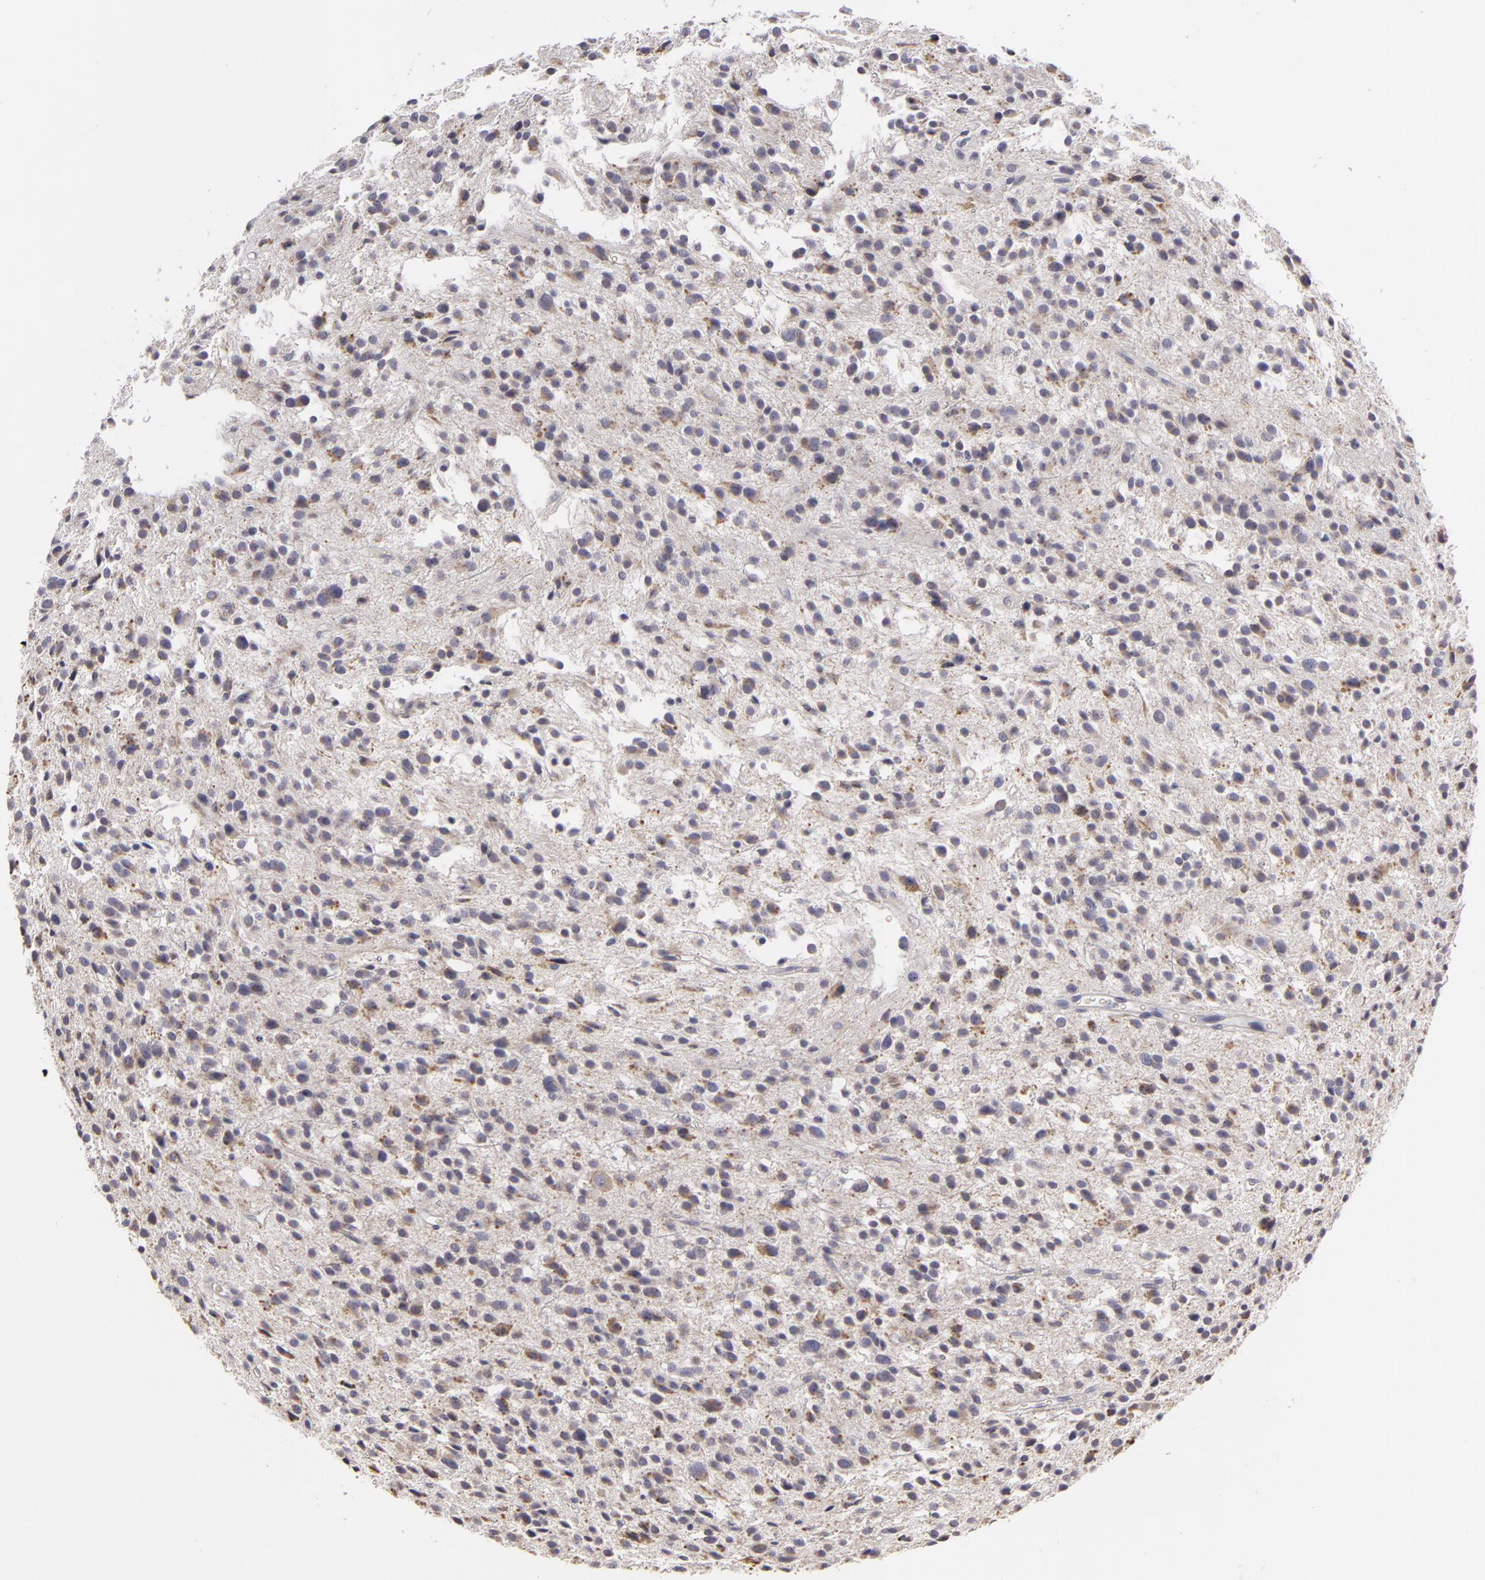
{"staining": {"intensity": "weak", "quantity": "25%-75%", "location": "cytoplasmic/membranous"}, "tissue": "glioma", "cell_type": "Tumor cells", "image_type": "cancer", "snomed": [{"axis": "morphology", "description": "Glioma, malignant, Low grade"}, {"axis": "topography", "description": "Brain"}], "caption": "Immunohistochemistry image of neoplastic tissue: glioma stained using IHC reveals low levels of weak protein expression localized specifically in the cytoplasmic/membranous of tumor cells, appearing as a cytoplasmic/membranous brown color.", "gene": "ATP2B3", "patient": {"sex": "female", "age": 36}}